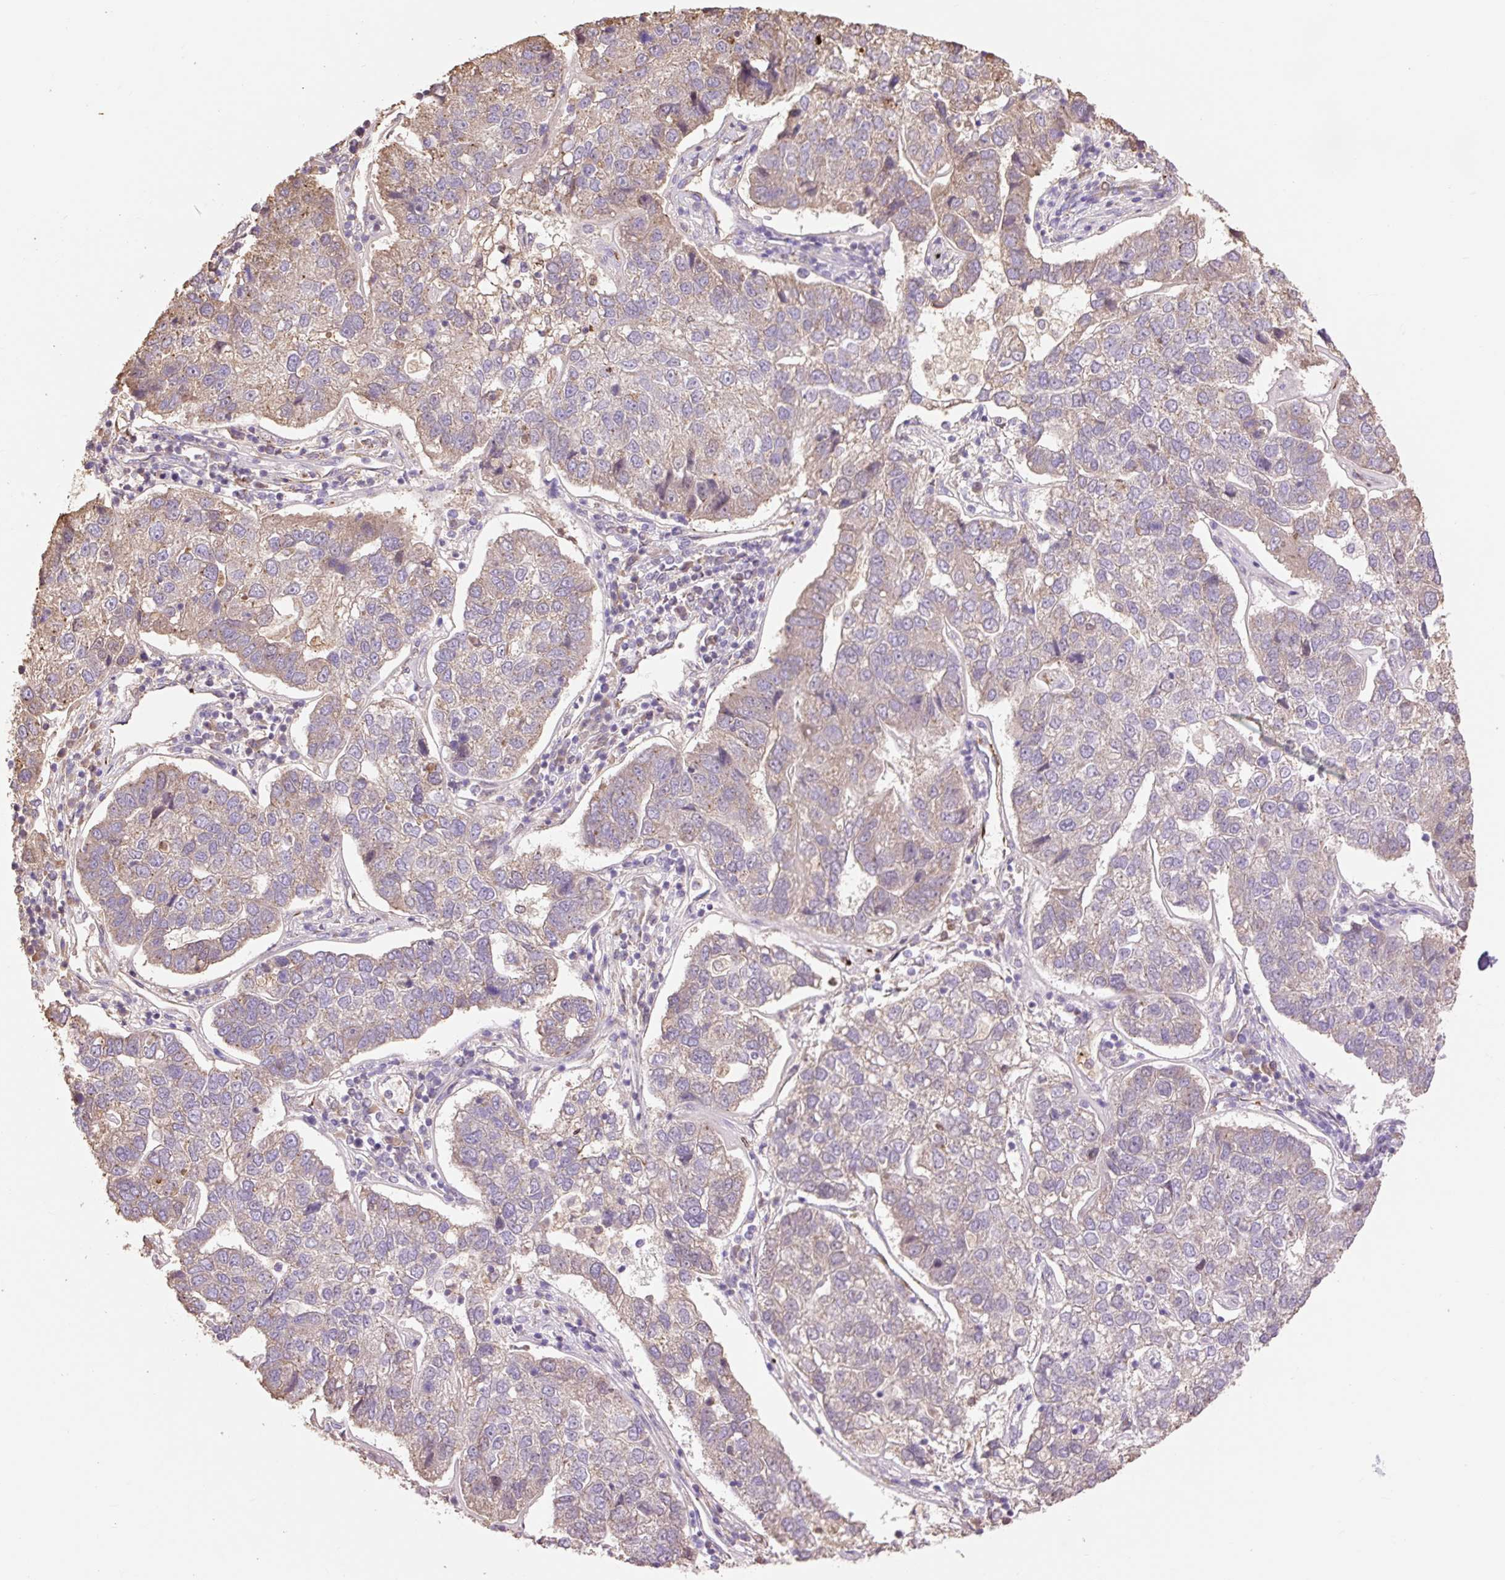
{"staining": {"intensity": "weak", "quantity": "25%-75%", "location": "cytoplasmic/membranous"}, "tissue": "pancreatic cancer", "cell_type": "Tumor cells", "image_type": "cancer", "snomed": [{"axis": "morphology", "description": "Adenocarcinoma, NOS"}, {"axis": "topography", "description": "Pancreas"}], "caption": "High-magnification brightfield microscopy of pancreatic cancer (adenocarcinoma) stained with DAB (brown) and counterstained with hematoxylin (blue). tumor cells exhibit weak cytoplasmic/membranous positivity is seen in about25%-75% of cells.", "gene": "DESI1", "patient": {"sex": "female", "age": 61}}